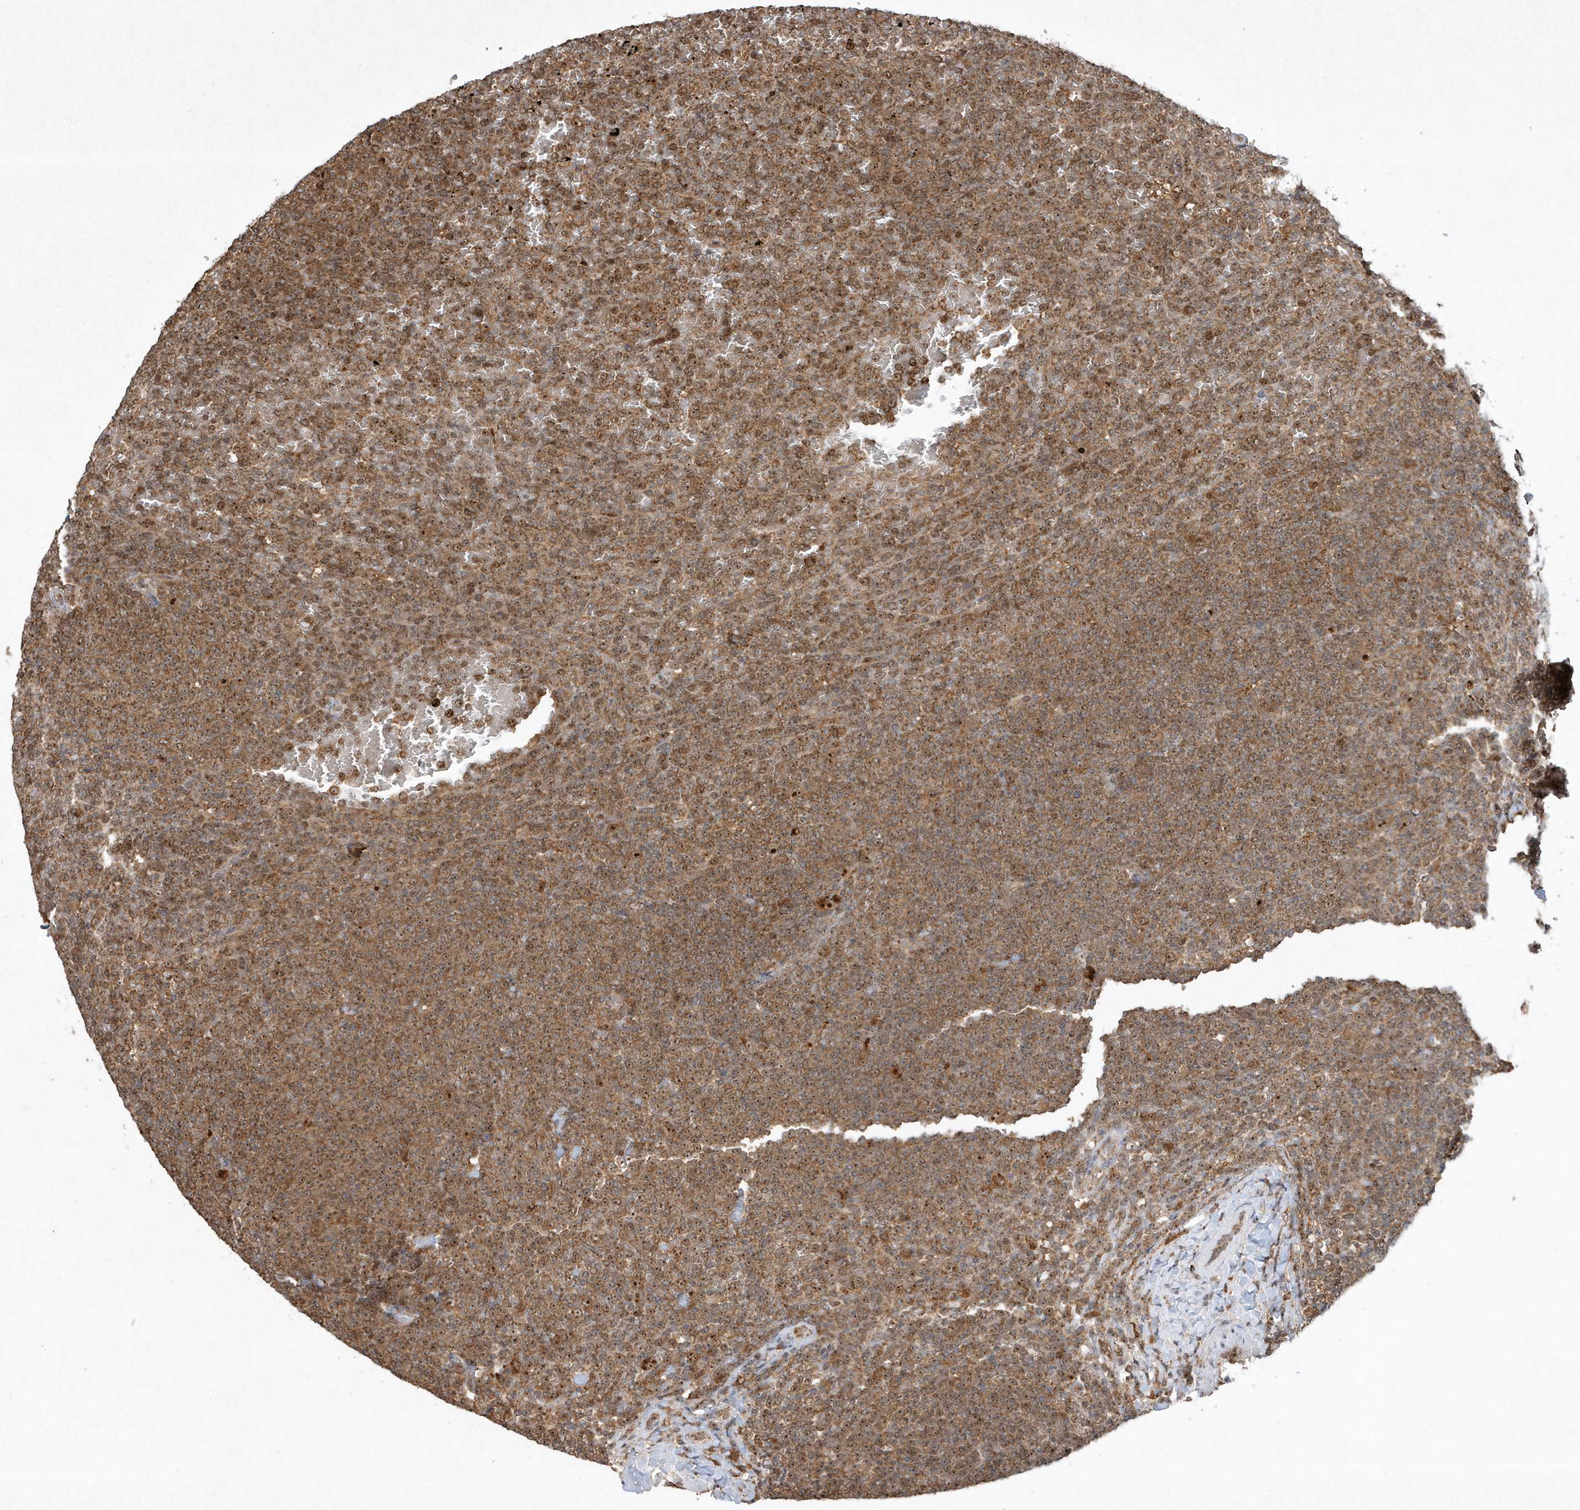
{"staining": {"intensity": "moderate", "quantity": ">75%", "location": "cytoplasmic/membranous,nuclear"}, "tissue": "lymphoma", "cell_type": "Tumor cells", "image_type": "cancer", "snomed": [{"axis": "morphology", "description": "Malignant lymphoma, non-Hodgkin's type, Low grade"}, {"axis": "topography", "description": "Spleen"}], "caption": "Human low-grade malignant lymphoma, non-Hodgkin's type stained for a protein (brown) exhibits moderate cytoplasmic/membranous and nuclear positive expression in approximately >75% of tumor cells.", "gene": "ABCB9", "patient": {"sex": "female", "age": 77}}